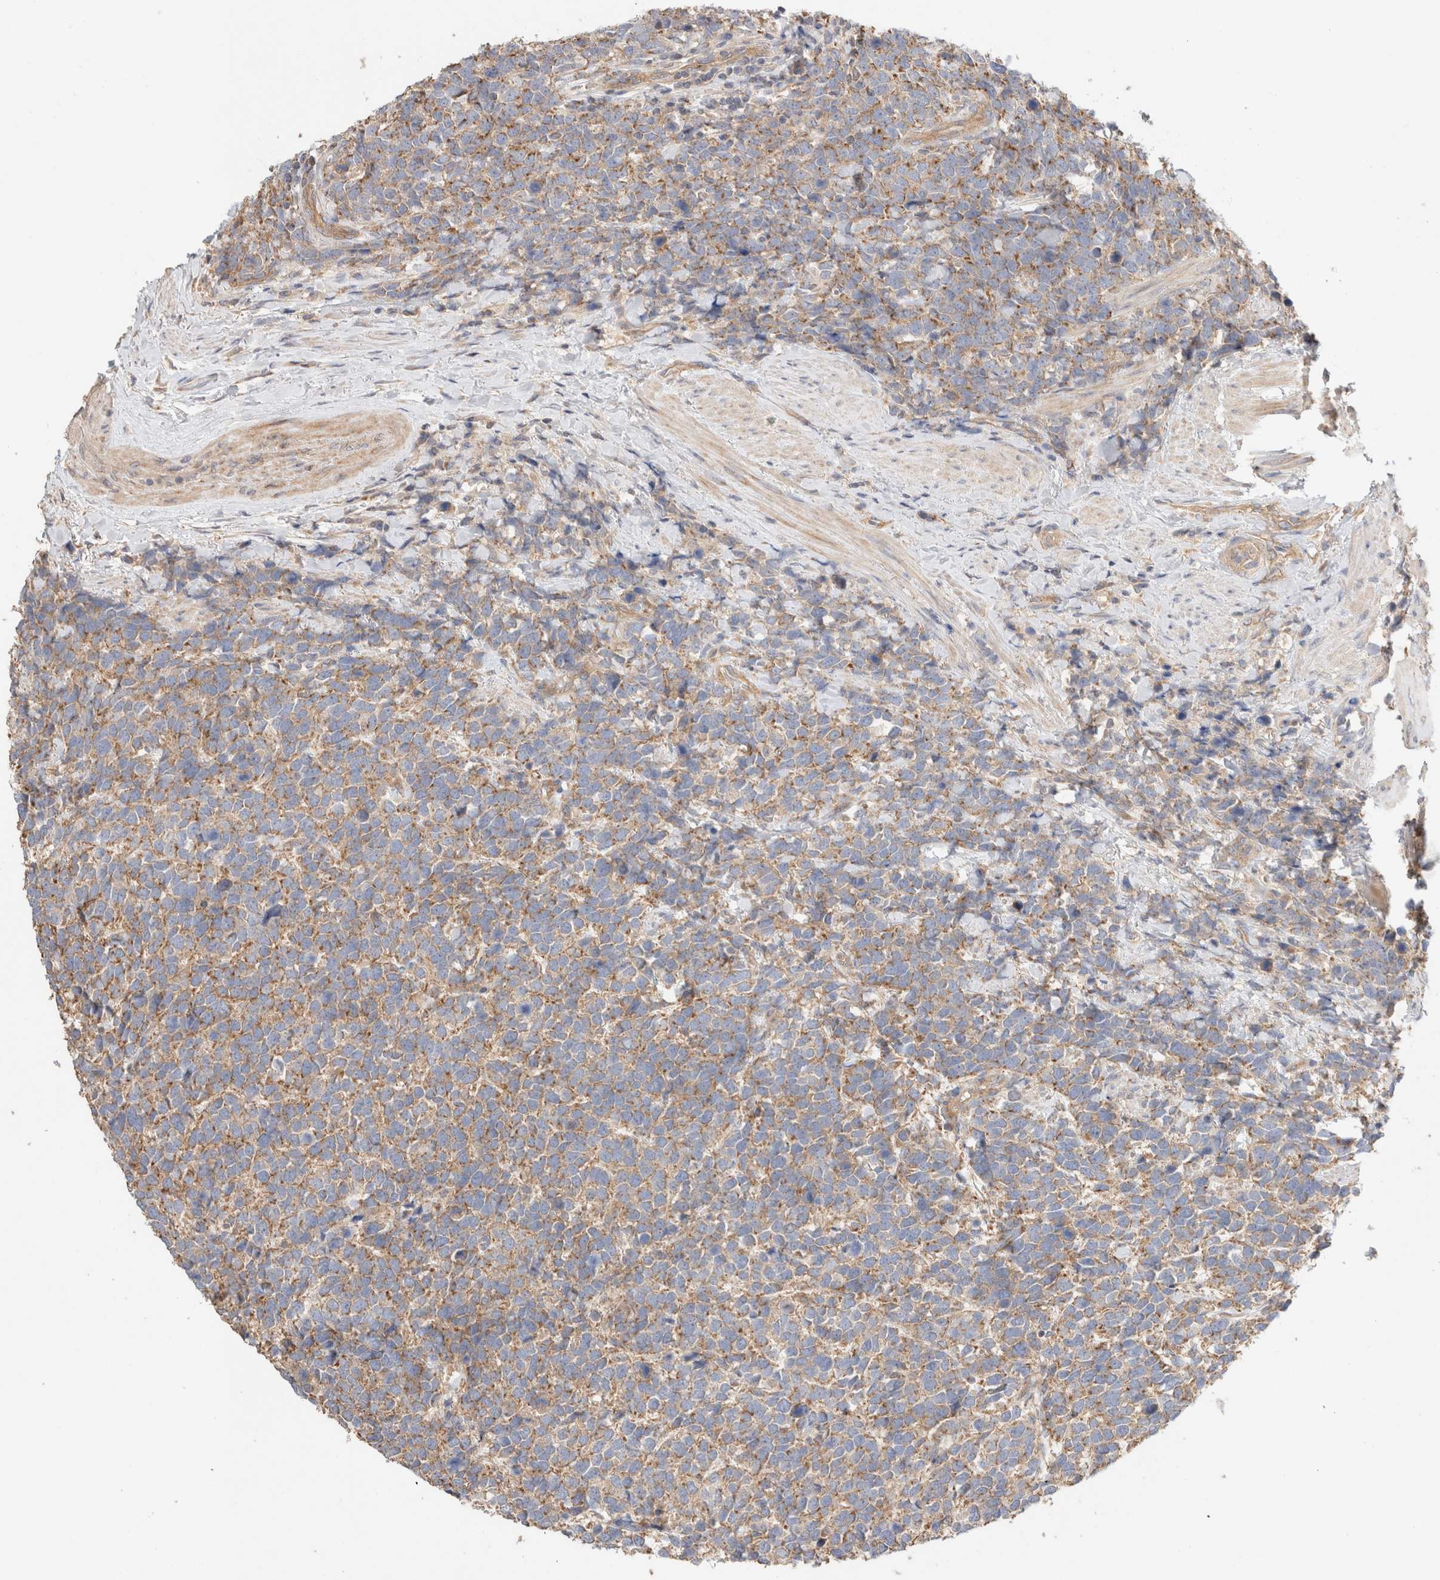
{"staining": {"intensity": "moderate", "quantity": ">75%", "location": "cytoplasmic/membranous"}, "tissue": "urothelial cancer", "cell_type": "Tumor cells", "image_type": "cancer", "snomed": [{"axis": "morphology", "description": "Urothelial carcinoma, High grade"}, {"axis": "topography", "description": "Urinary bladder"}], "caption": "Urothelial carcinoma (high-grade) stained with DAB immunohistochemistry exhibits medium levels of moderate cytoplasmic/membranous staining in approximately >75% of tumor cells.", "gene": "B3GNTL1", "patient": {"sex": "female", "age": 82}}